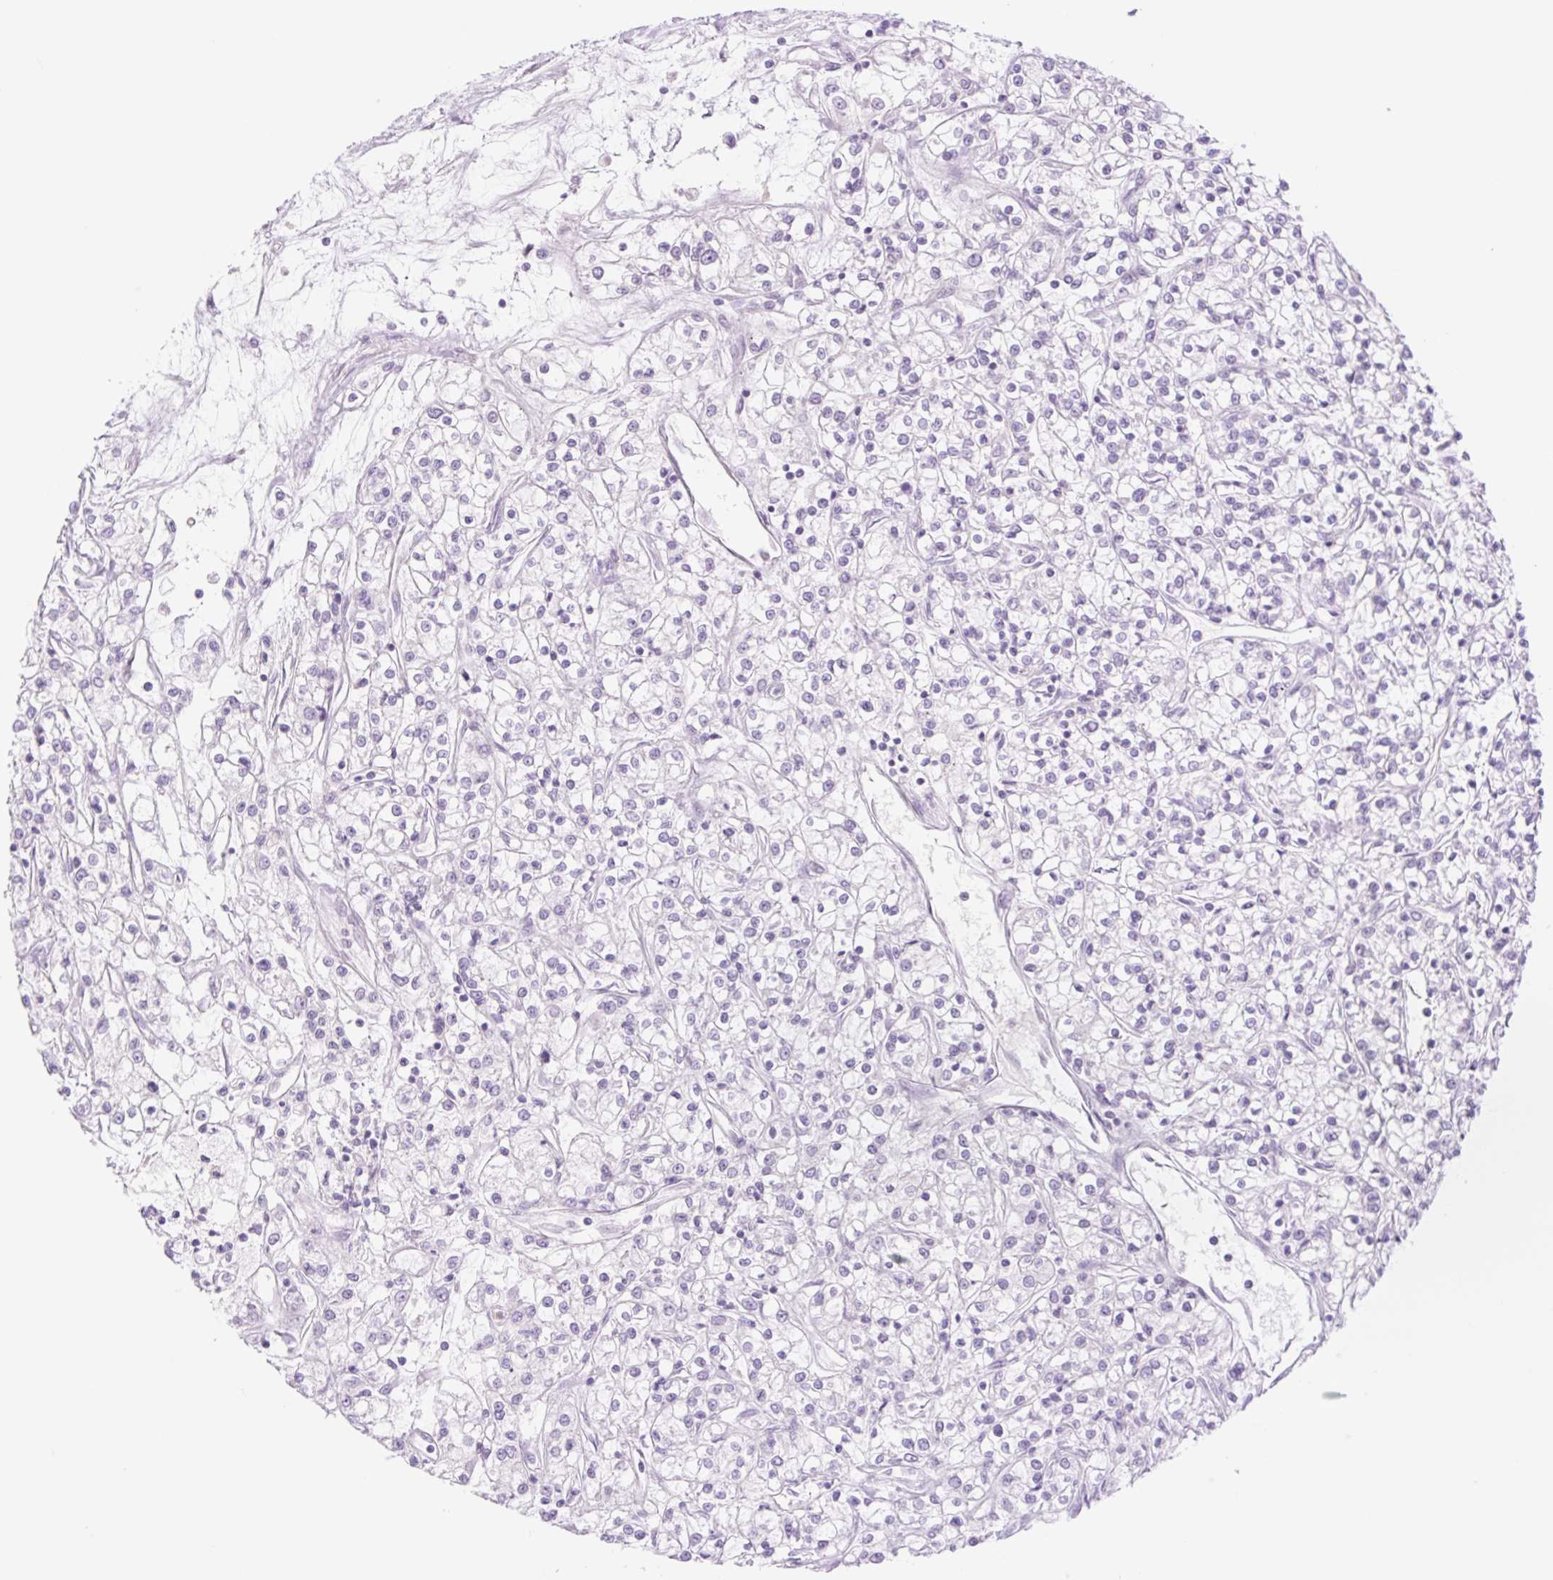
{"staining": {"intensity": "negative", "quantity": "none", "location": "none"}, "tissue": "renal cancer", "cell_type": "Tumor cells", "image_type": "cancer", "snomed": [{"axis": "morphology", "description": "Adenocarcinoma, NOS"}, {"axis": "topography", "description": "Kidney"}], "caption": "Immunohistochemistry (IHC) micrograph of neoplastic tissue: renal adenocarcinoma stained with DAB (3,3'-diaminobenzidine) exhibits no significant protein positivity in tumor cells.", "gene": "TBX15", "patient": {"sex": "female", "age": 59}}